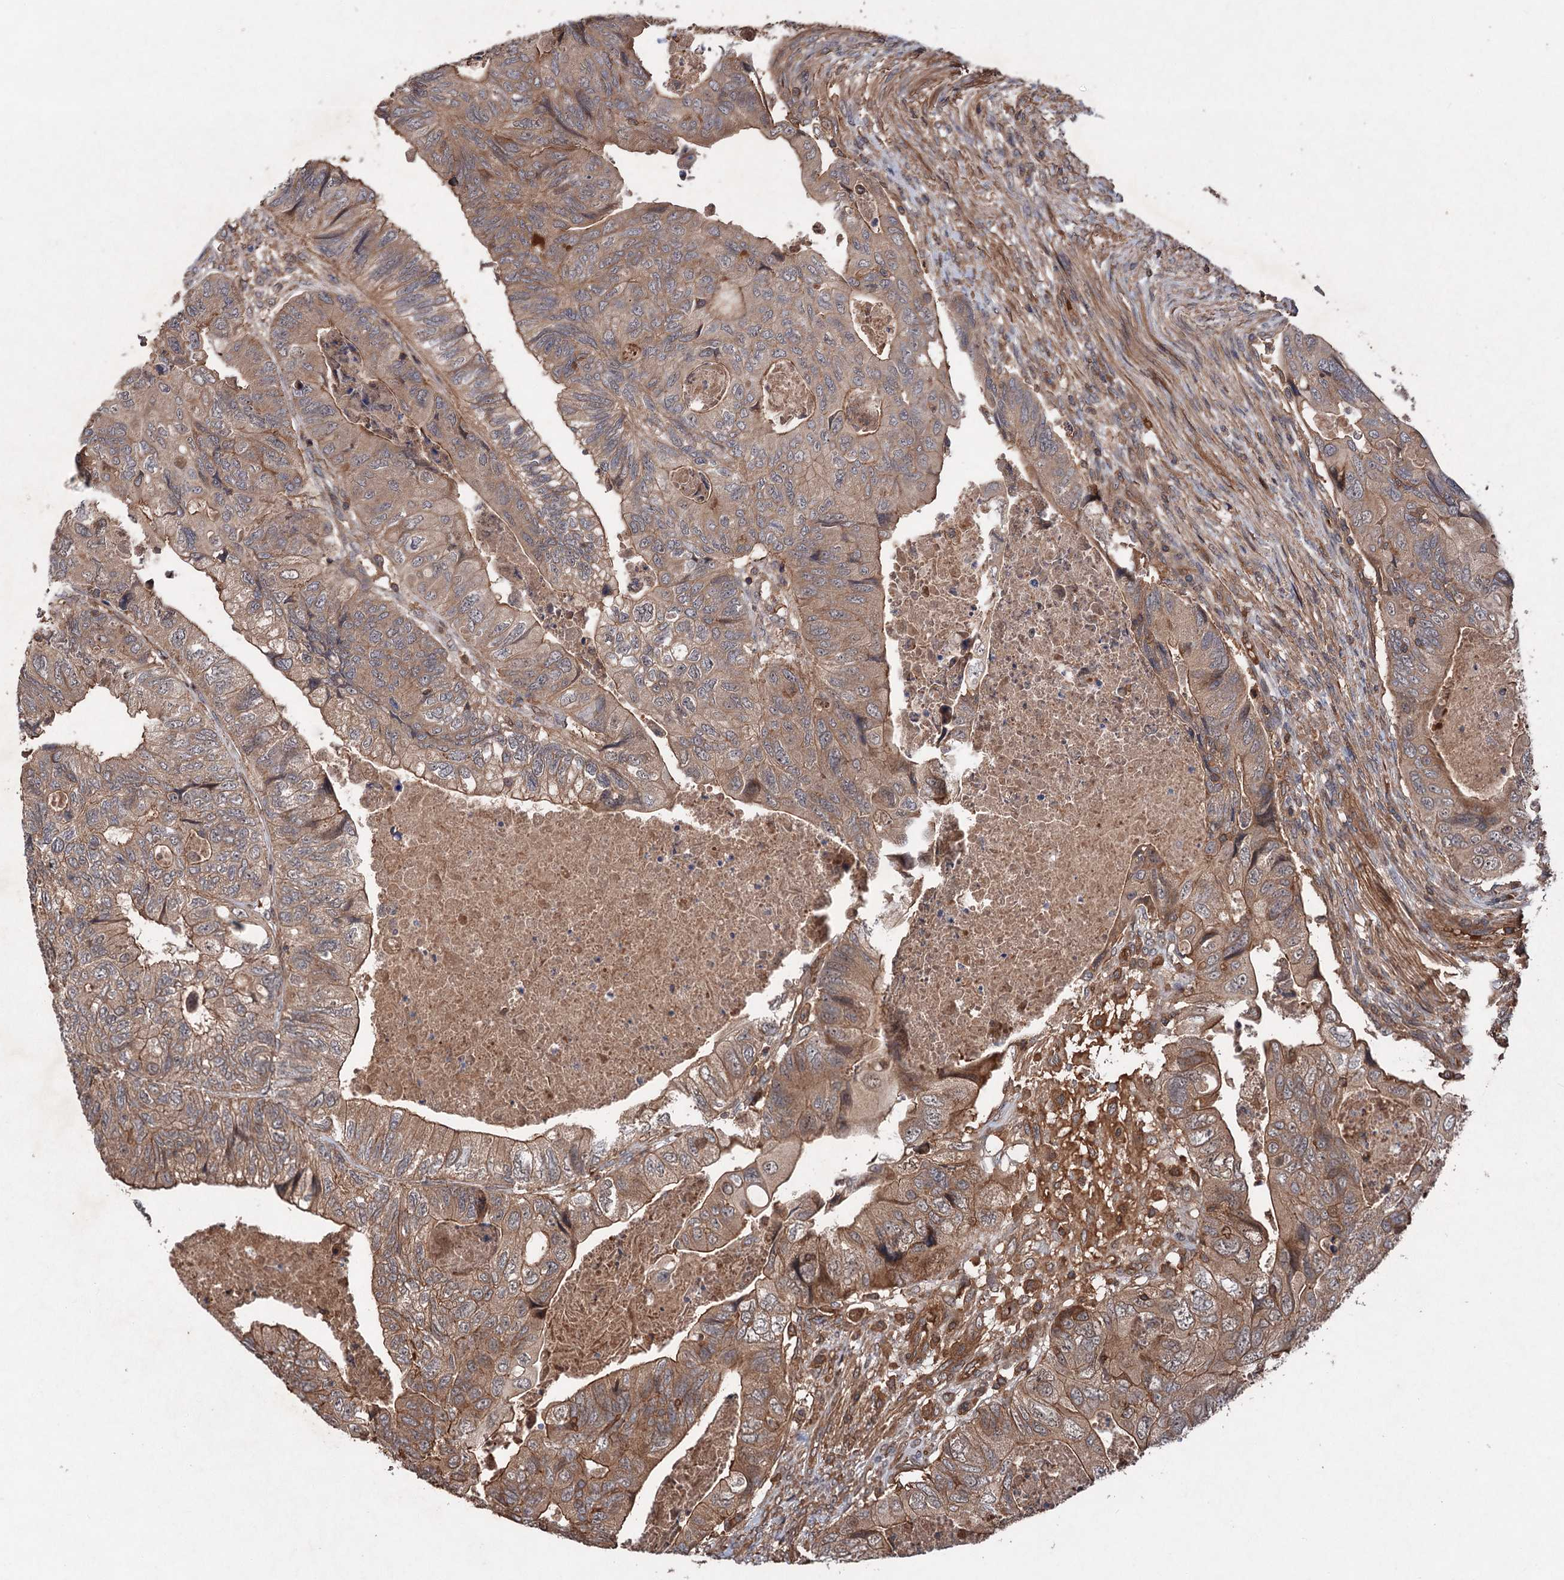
{"staining": {"intensity": "moderate", "quantity": ">75%", "location": "cytoplasmic/membranous"}, "tissue": "colorectal cancer", "cell_type": "Tumor cells", "image_type": "cancer", "snomed": [{"axis": "morphology", "description": "Adenocarcinoma, NOS"}, {"axis": "topography", "description": "Rectum"}], "caption": "Immunohistochemistry (IHC) (DAB) staining of colorectal cancer demonstrates moderate cytoplasmic/membranous protein expression in about >75% of tumor cells.", "gene": "ADK", "patient": {"sex": "male", "age": 63}}